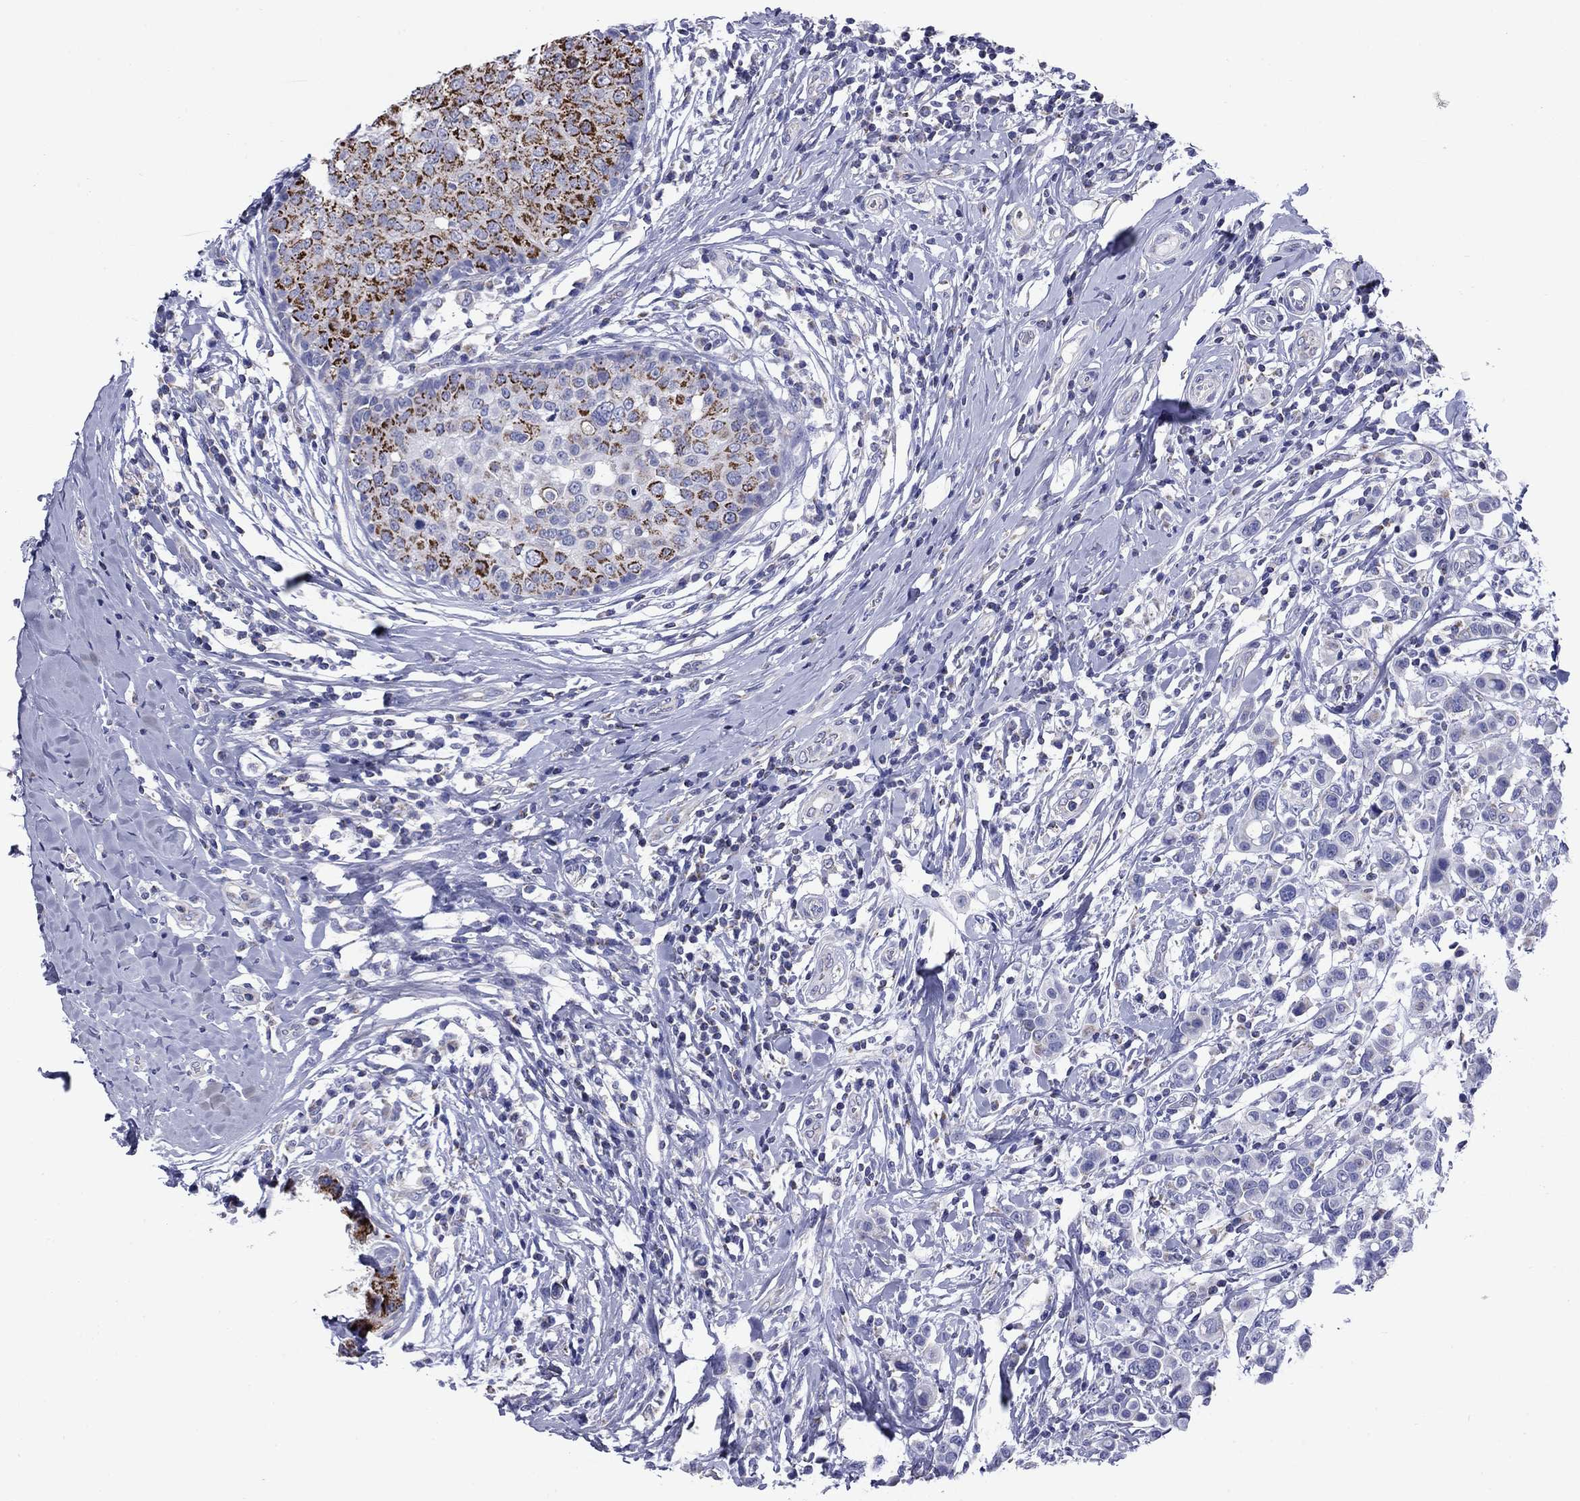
{"staining": {"intensity": "strong", "quantity": "<25%", "location": "cytoplasmic/membranous"}, "tissue": "breast cancer", "cell_type": "Tumor cells", "image_type": "cancer", "snomed": [{"axis": "morphology", "description": "Duct carcinoma"}, {"axis": "topography", "description": "Breast"}], "caption": "Protein staining of invasive ductal carcinoma (breast) tissue shows strong cytoplasmic/membranous expression in about <25% of tumor cells.", "gene": "ACADSB", "patient": {"sex": "female", "age": 27}}